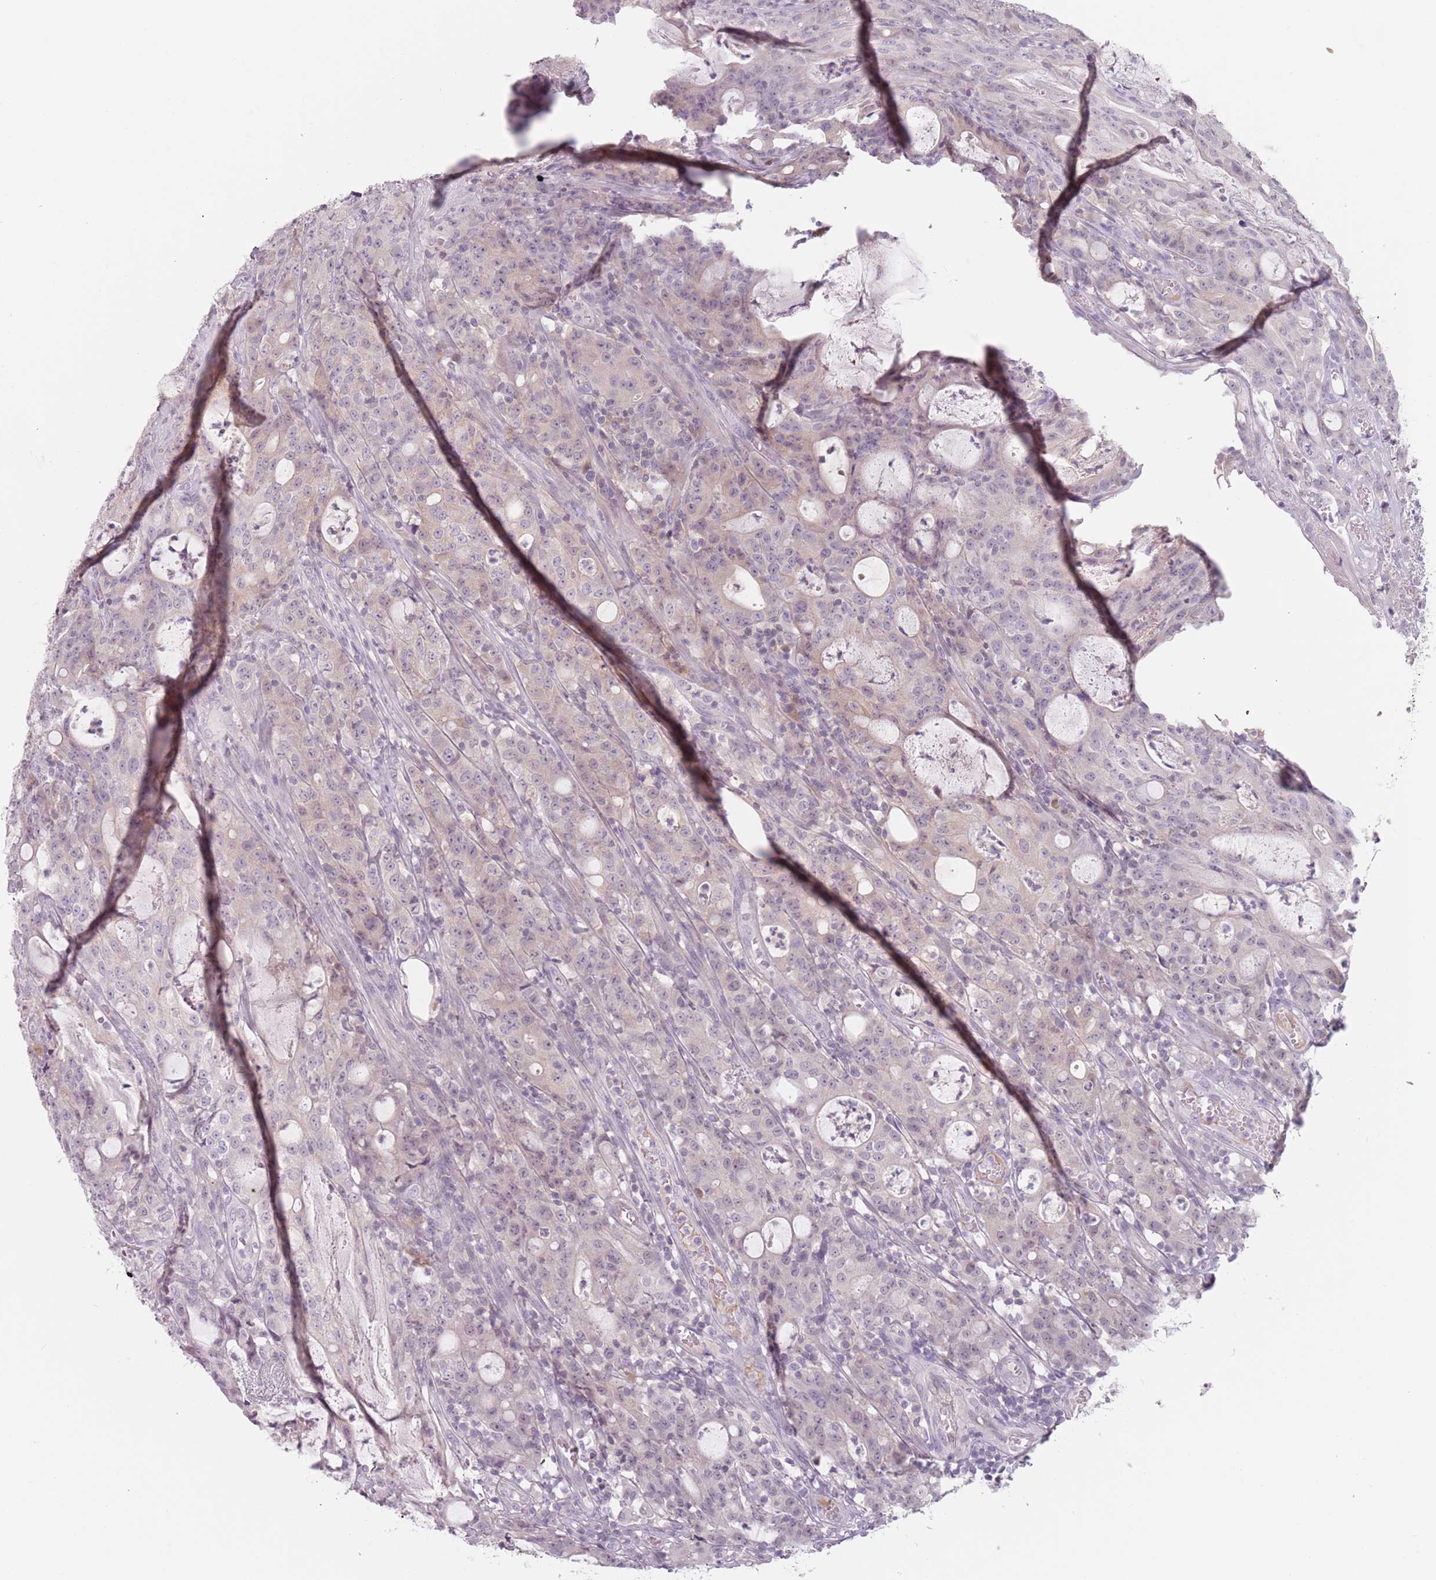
{"staining": {"intensity": "weak", "quantity": "<25%", "location": "nuclear"}, "tissue": "colorectal cancer", "cell_type": "Tumor cells", "image_type": "cancer", "snomed": [{"axis": "morphology", "description": "Adenocarcinoma, NOS"}, {"axis": "topography", "description": "Colon"}], "caption": "Immunohistochemistry (IHC) micrograph of neoplastic tissue: human colorectal adenocarcinoma stained with DAB shows no significant protein staining in tumor cells. Nuclei are stained in blue.", "gene": "NAXE", "patient": {"sex": "male", "age": 83}}